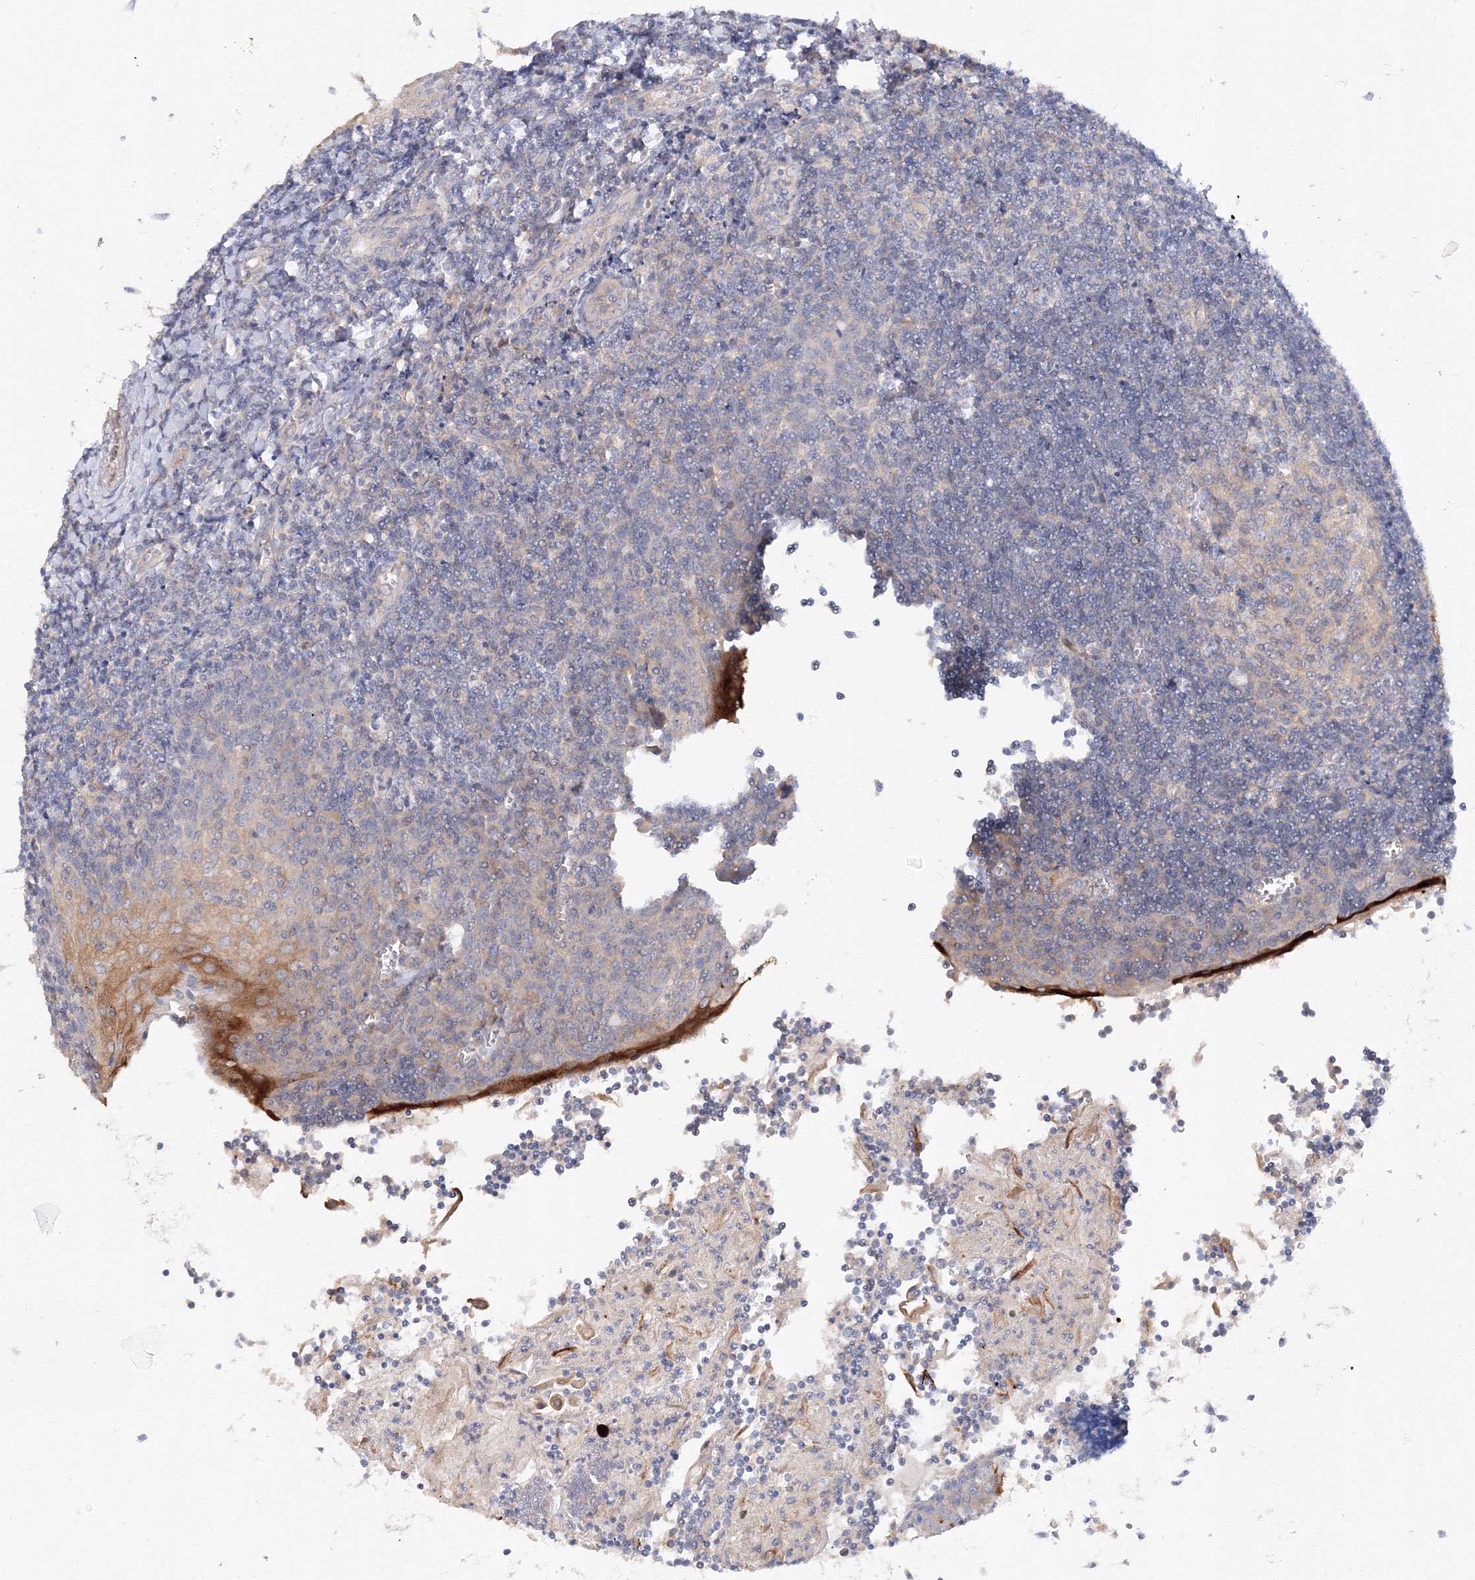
{"staining": {"intensity": "negative", "quantity": "none", "location": "none"}, "tissue": "tonsil", "cell_type": "Germinal center cells", "image_type": "normal", "snomed": [{"axis": "morphology", "description": "Normal tissue, NOS"}, {"axis": "topography", "description": "Tonsil"}], "caption": "A high-resolution photomicrograph shows IHC staining of benign tonsil, which demonstrates no significant positivity in germinal center cells. (Brightfield microscopy of DAB (3,3'-diaminobenzidine) immunohistochemistry at high magnification).", "gene": "DIS3L2", "patient": {"sex": "male", "age": 27}}